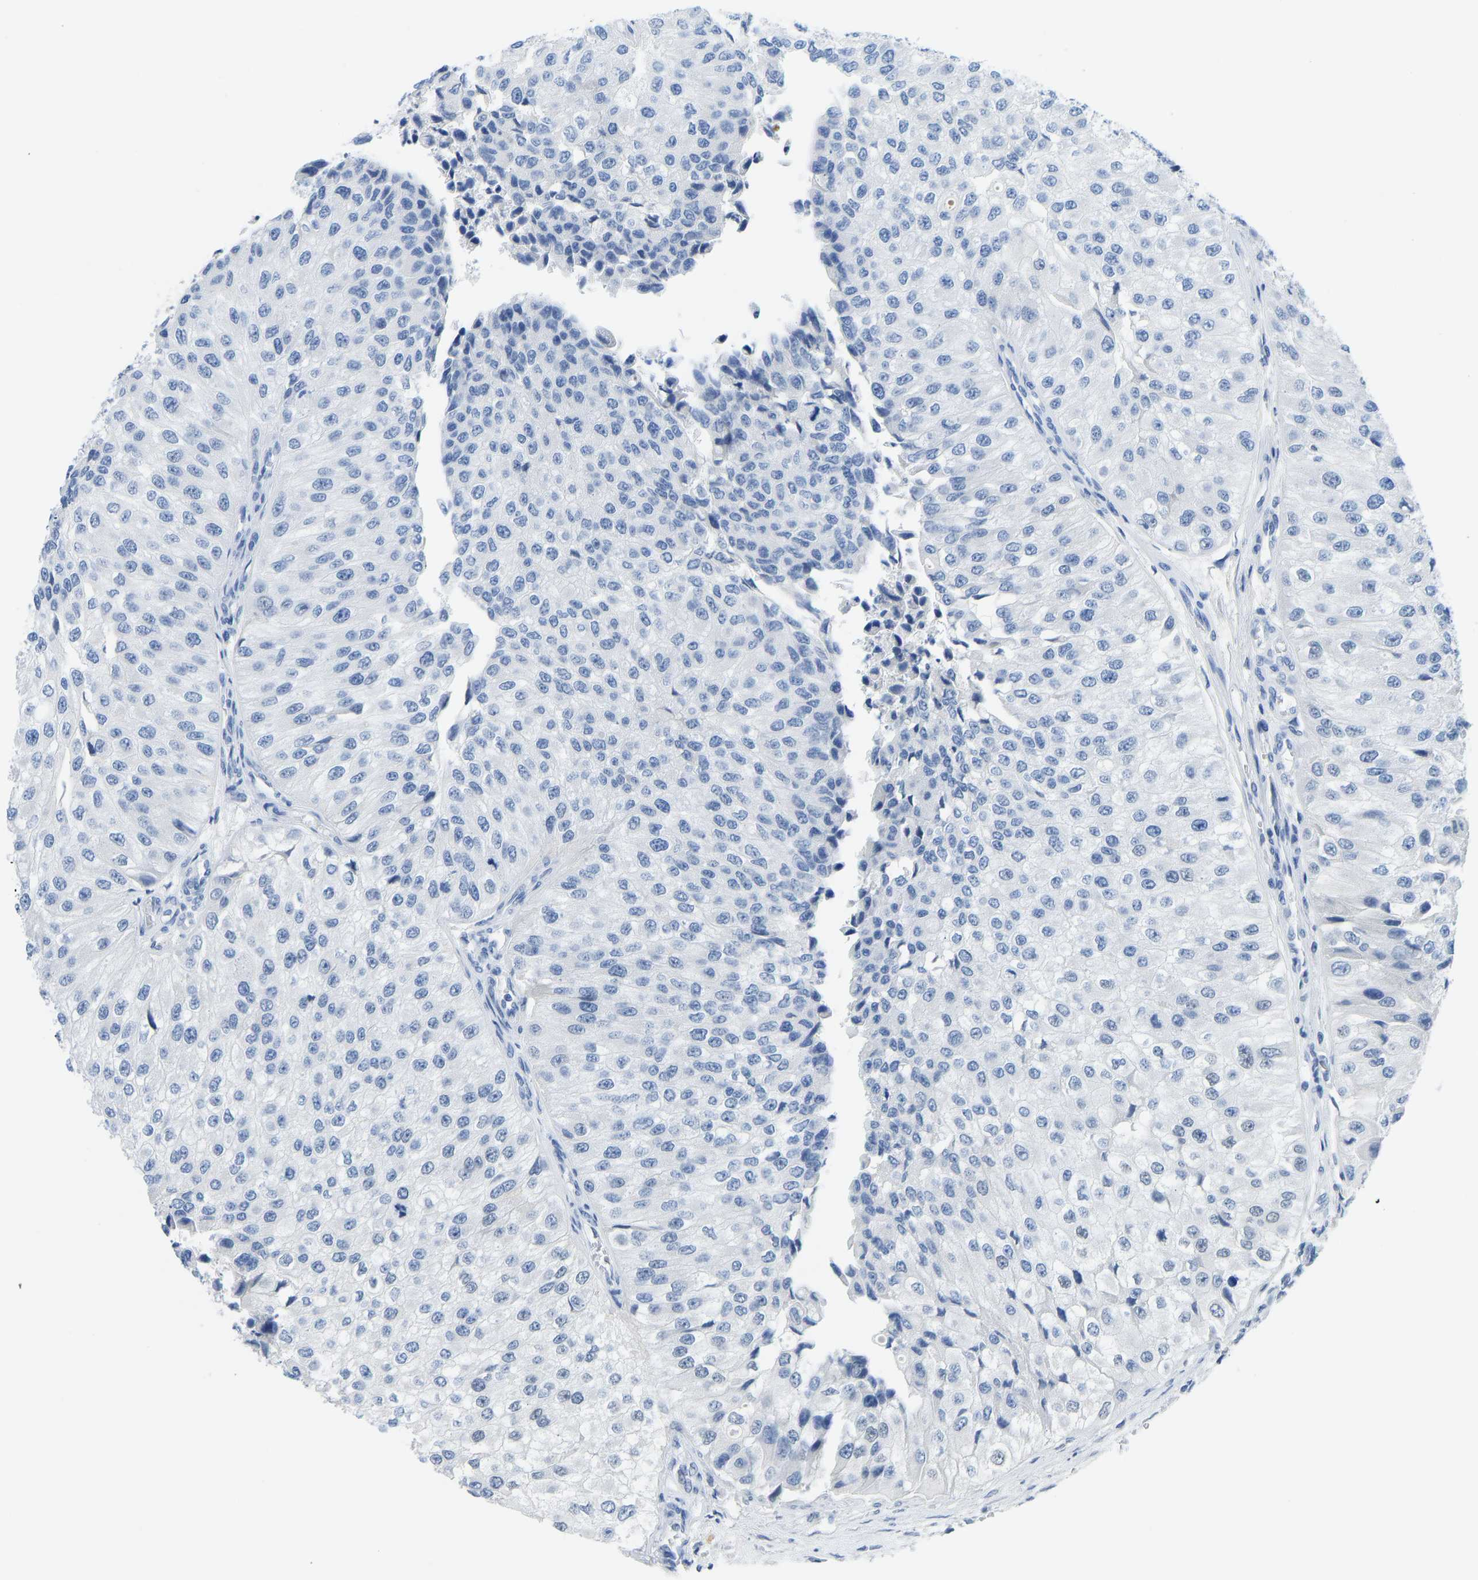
{"staining": {"intensity": "negative", "quantity": "none", "location": "none"}, "tissue": "urothelial cancer", "cell_type": "Tumor cells", "image_type": "cancer", "snomed": [{"axis": "morphology", "description": "Urothelial carcinoma, High grade"}, {"axis": "topography", "description": "Kidney"}, {"axis": "topography", "description": "Urinary bladder"}], "caption": "Immunohistochemical staining of urothelial carcinoma (high-grade) displays no significant positivity in tumor cells.", "gene": "TXNDC2", "patient": {"sex": "male", "age": 77}}